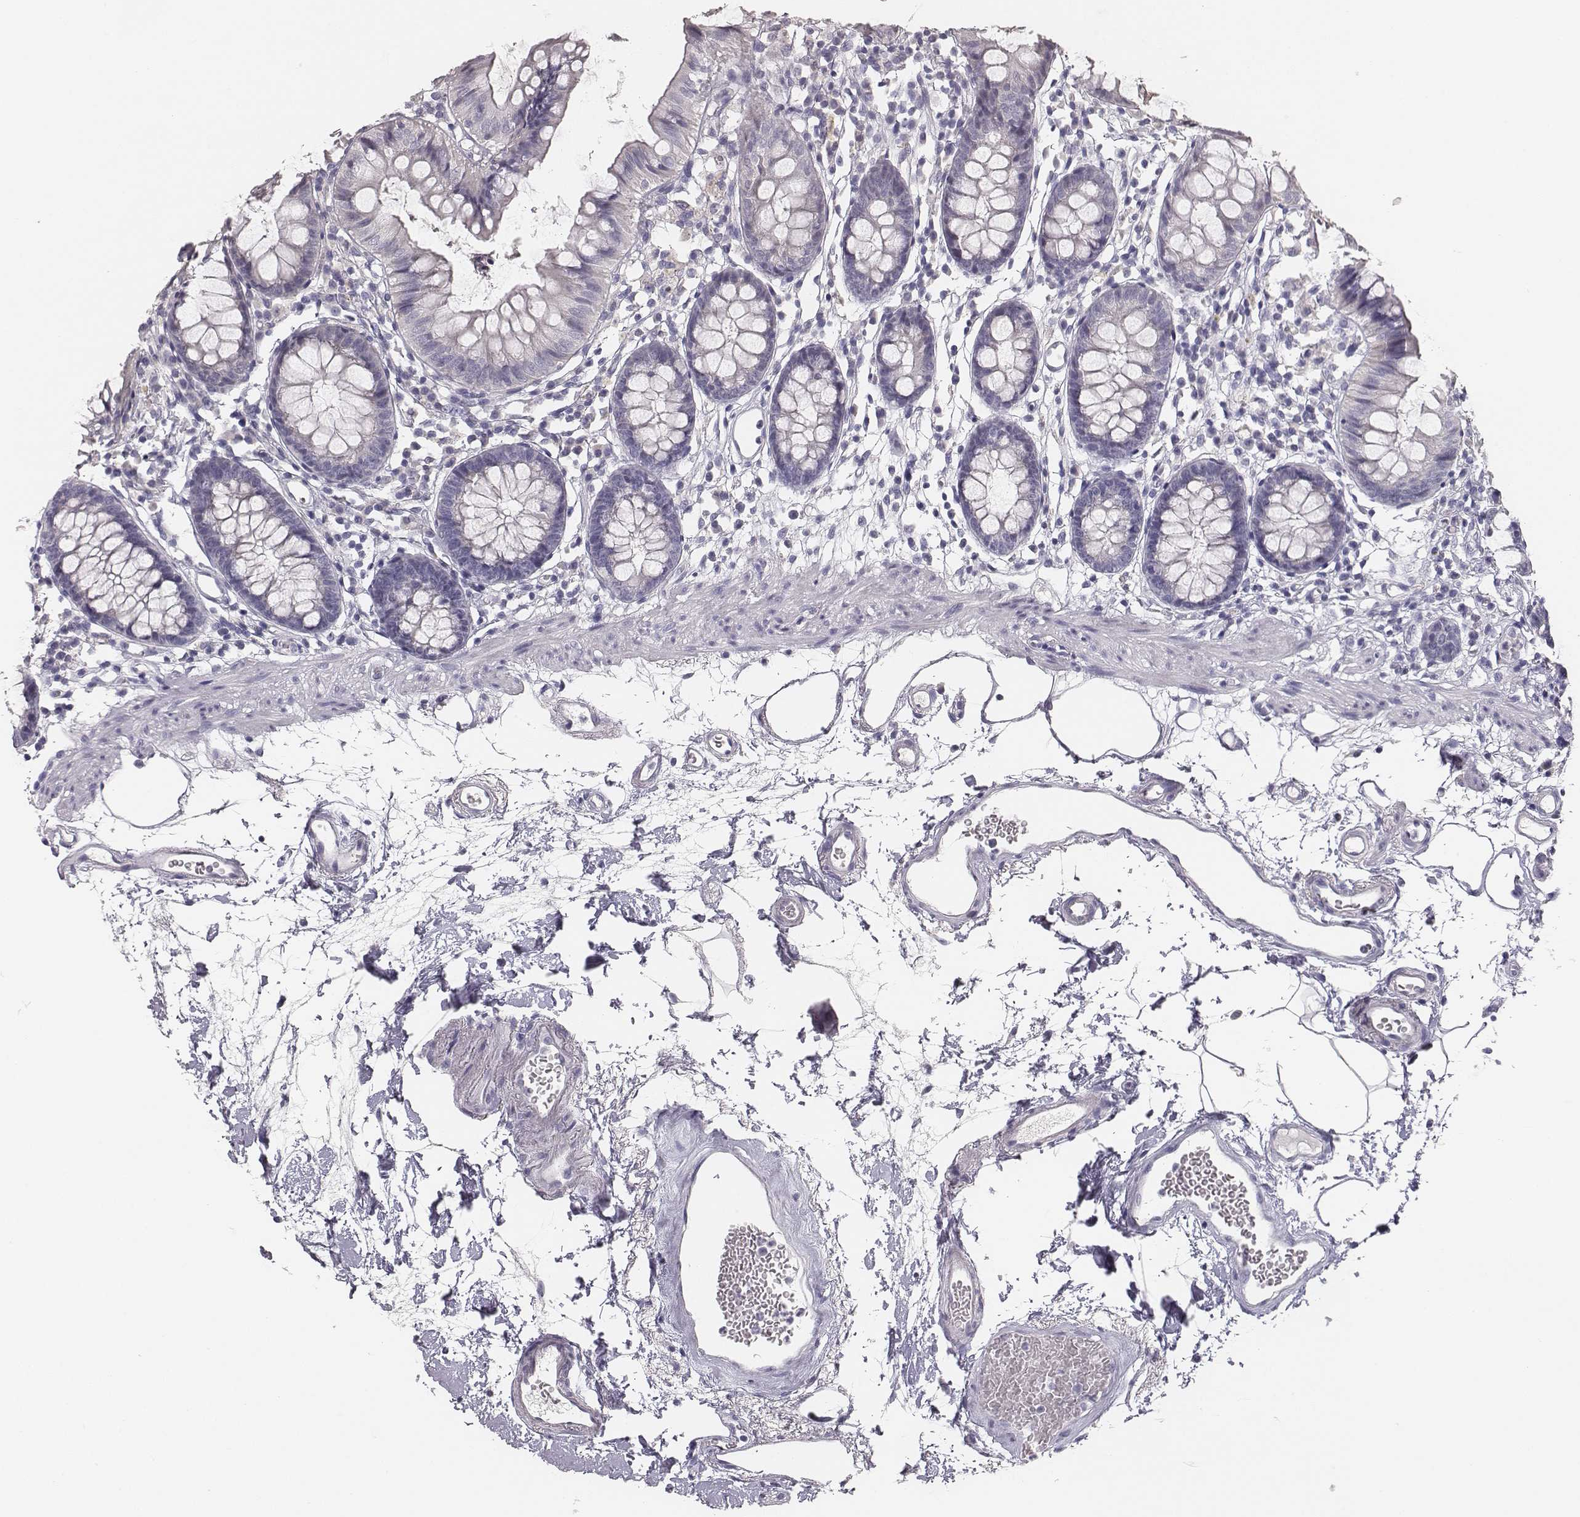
{"staining": {"intensity": "negative", "quantity": "none", "location": "none"}, "tissue": "colon", "cell_type": "Endothelial cells", "image_type": "normal", "snomed": [{"axis": "morphology", "description": "Normal tissue, NOS"}, {"axis": "topography", "description": "Colon"}], "caption": "There is no significant staining in endothelial cells of colon. (DAB immunohistochemistry (IHC), high magnification).", "gene": "MYH6", "patient": {"sex": "female", "age": 84}}